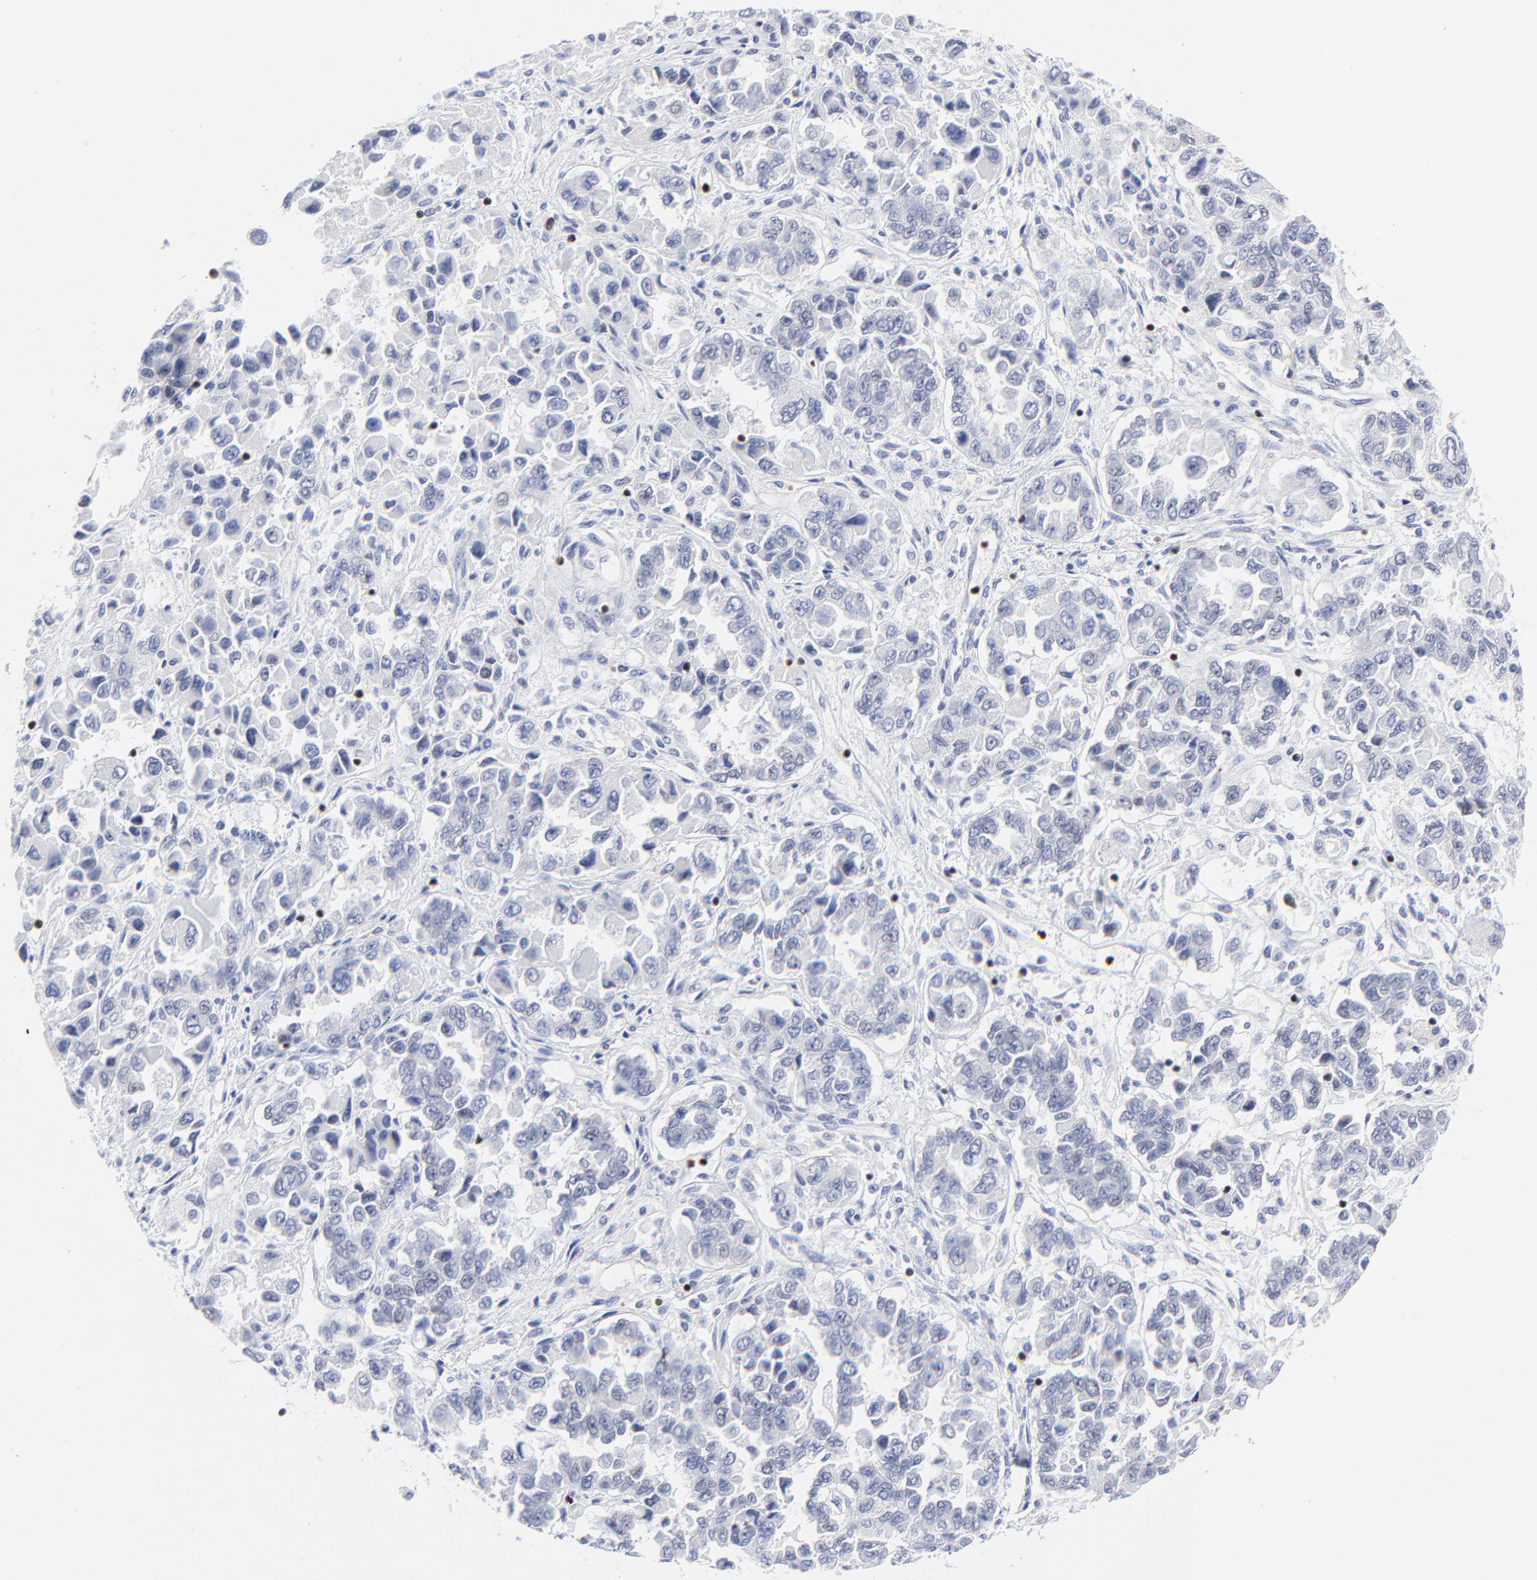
{"staining": {"intensity": "negative", "quantity": "none", "location": "none"}, "tissue": "ovarian cancer", "cell_type": "Tumor cells", "image_type": "cancer", "snomed": [{"axis": "morphology", "description": "Cystadenocarcinoma, serous, NOS"}, {"axis": "topography", "description": "Ovary"}], "caption": "High power microscopy histopathology image of an IHC image of ovarian serous cystadenocarcinoma, revealing no significant expression in tumor cells.", "gene": "ZAP70", "patient": {"sex": "female", "age": 84}}